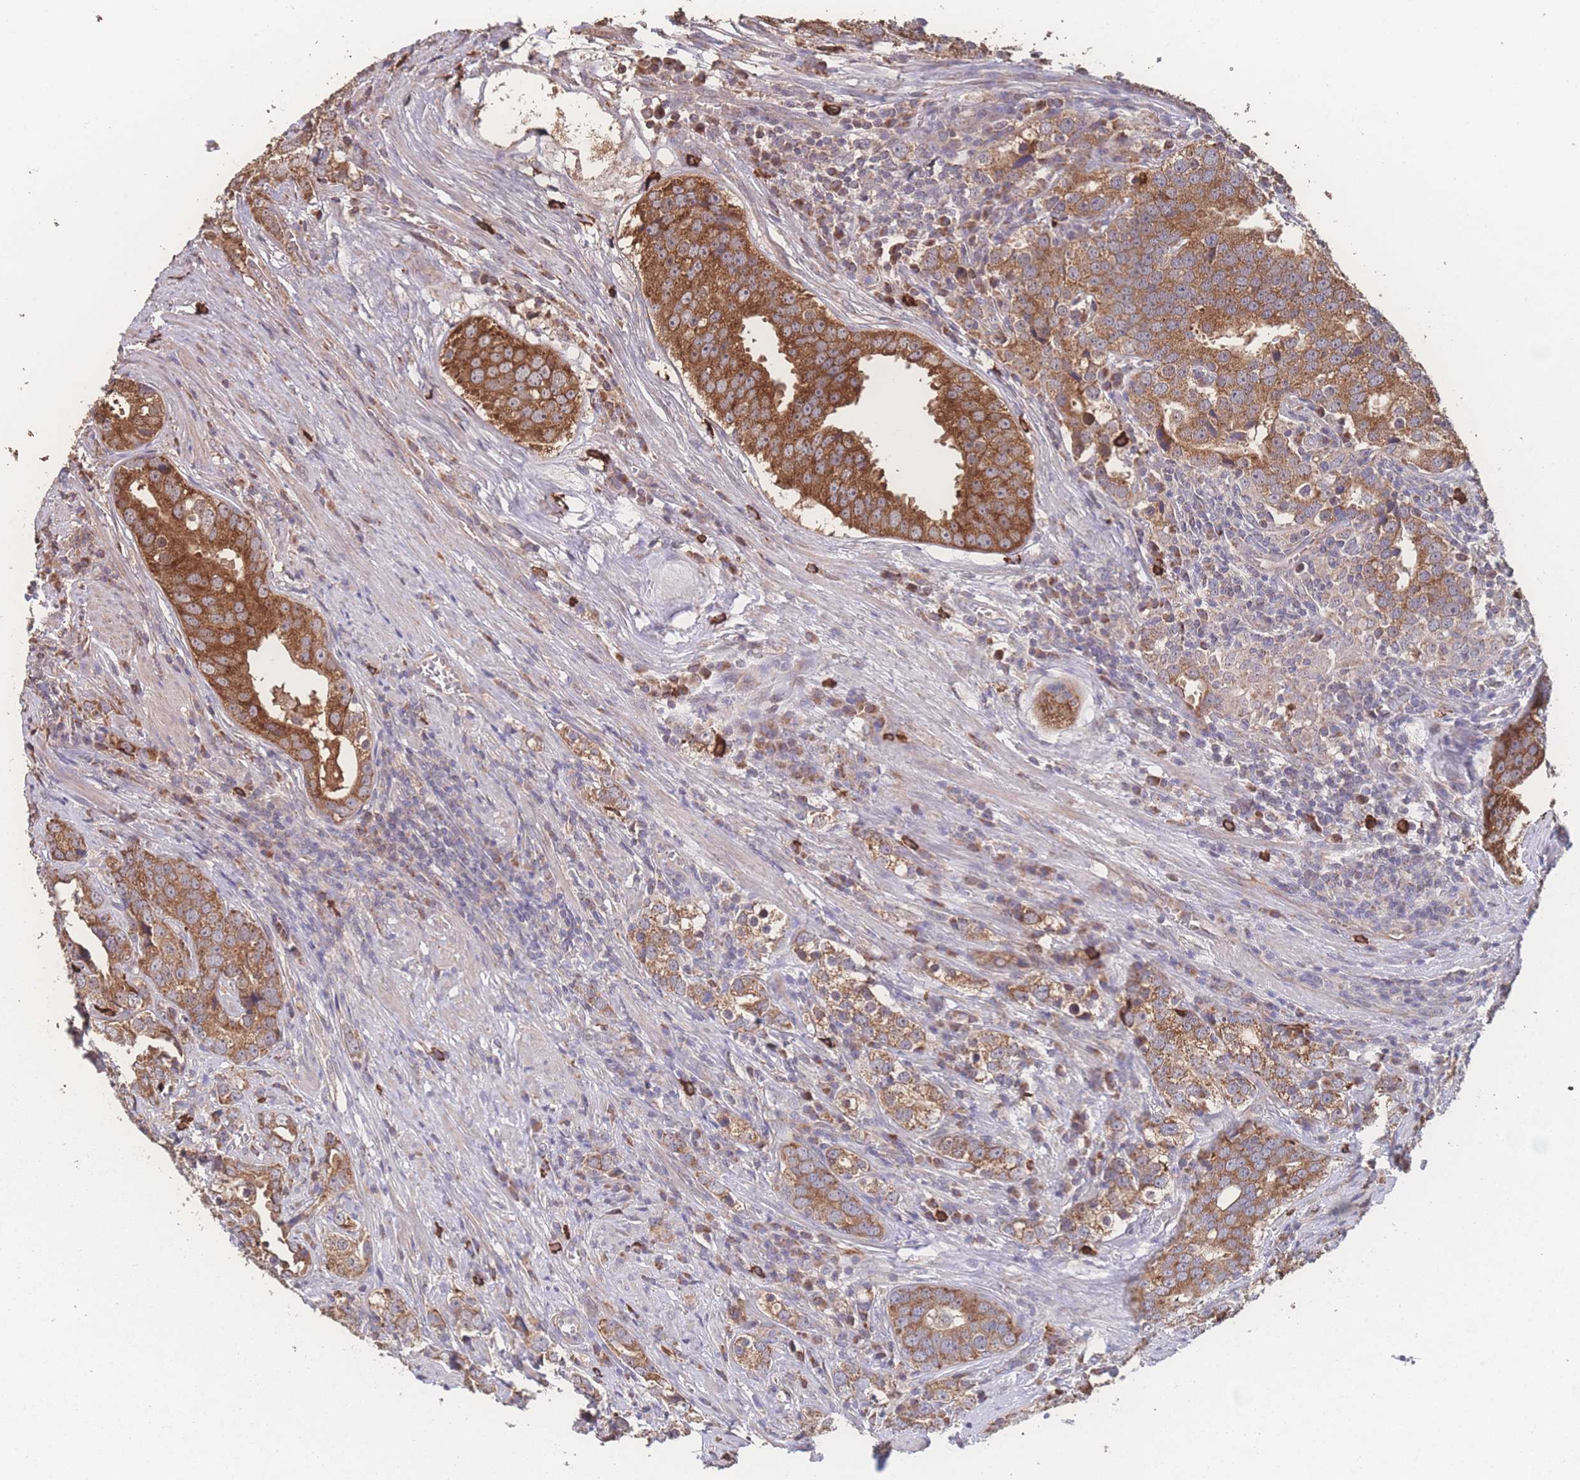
{"staining": {"intensity": "strong", "quantity": ">75%", "location": "cytoplasmic/membranous"}, "tissue": "prostate cancer", "cell_type": "Tumor cells", "image_type": "cancer", "snomed": [{"axis": "morphology", "description": "Adenocarcinoma, High grade"}, {"axis": "topography", "description": "Prostate"}], "caption": "Immunohistochemistry of high-grade adenocarcinoma (prostate) shows high levels of strong cytoplasmic/membranous expression in about >75% of tumor cells. (Brightfield microscopy of DAB IHC at high magnification).", "gene": "SGSM3", "patient": {"sex": "male", "age": 71}}